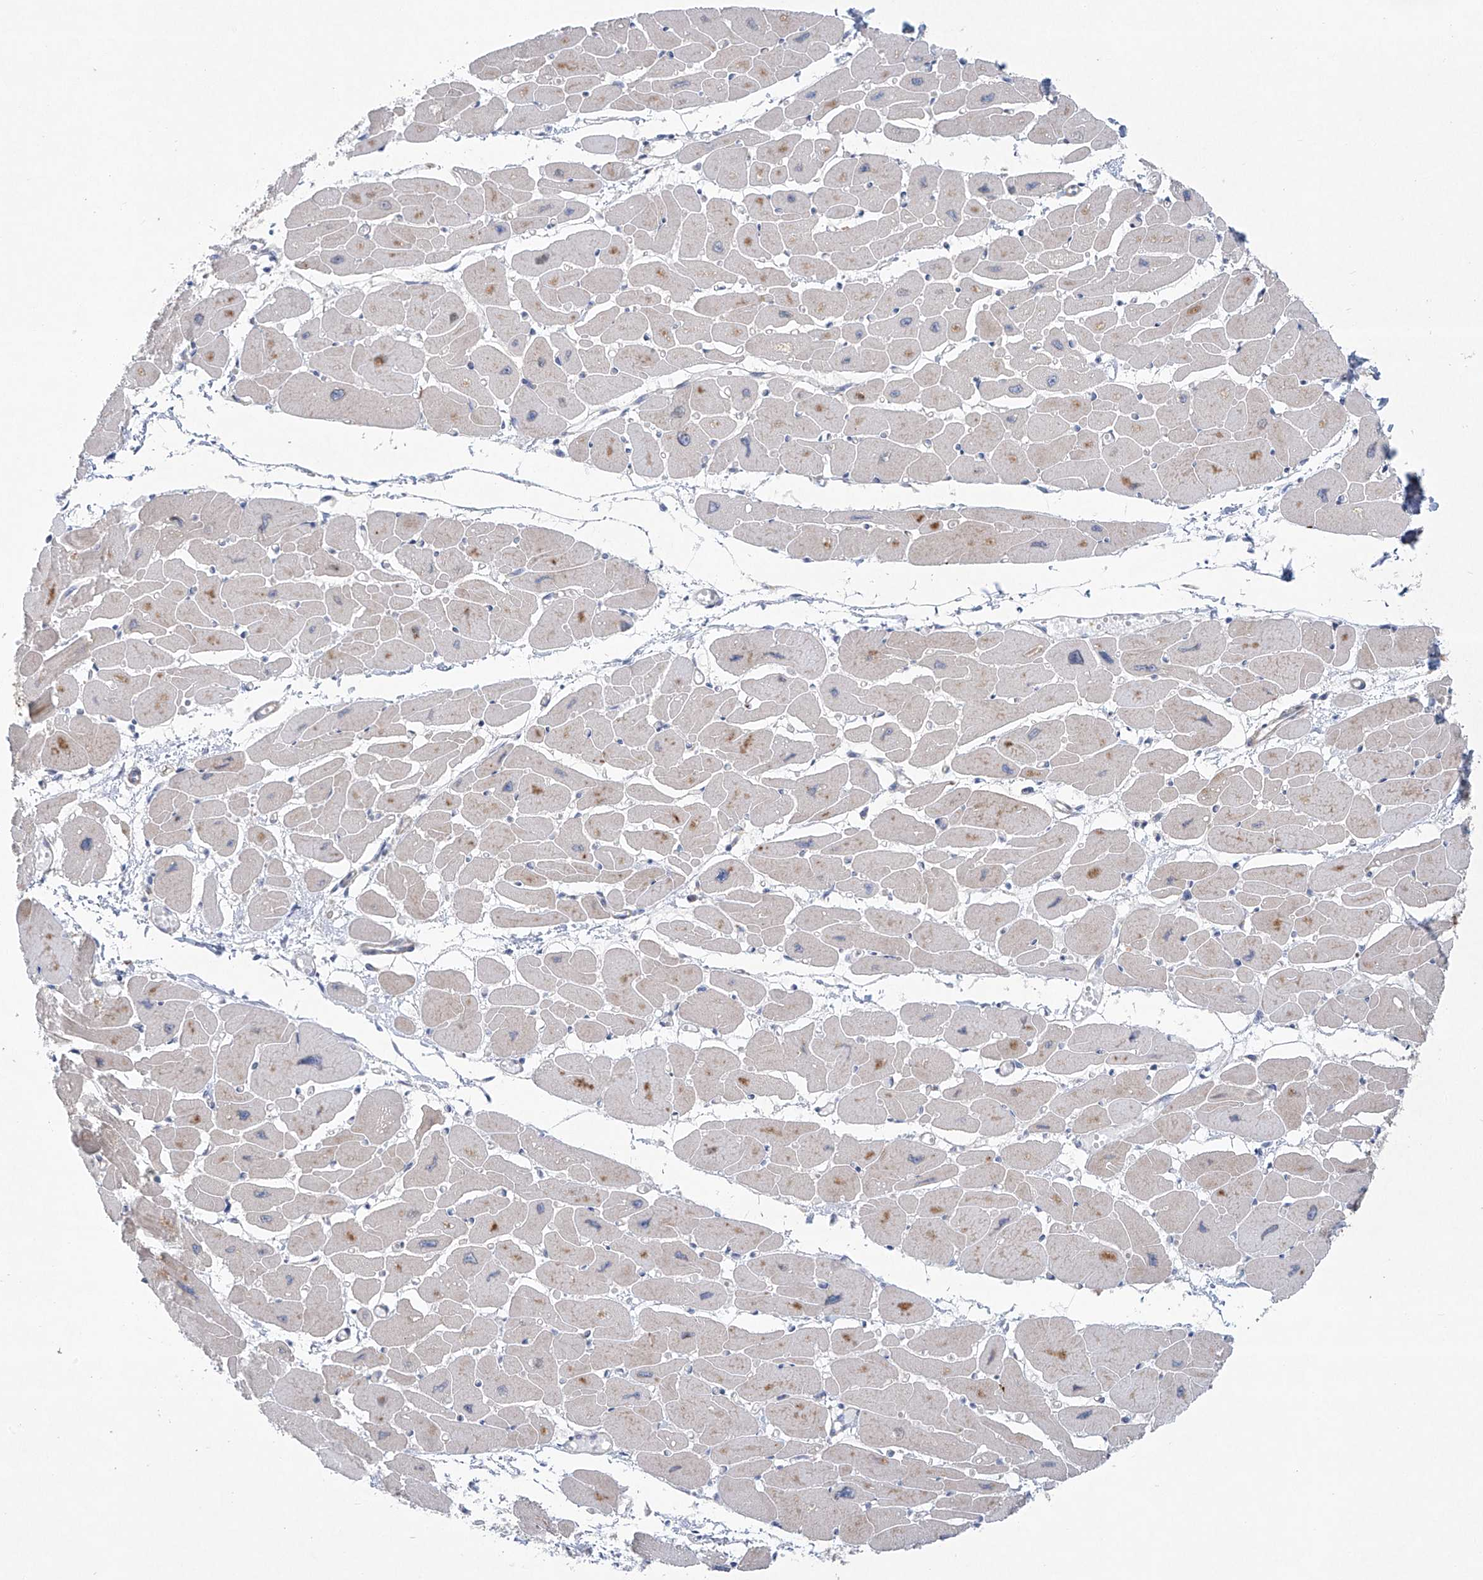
{"staining": {"intensity": "weak", "quantity": "25%-75%", "location": "cytoplasmic/membranous"}, "tissue": "heart muscle", "cell_type": "Cardiomyocytes", "image_type": "normal", "snomed": [{"axis": "morphology", "description": "Normal tissue, NOS"}, {"axis": "topography", "description": "Heart"}], "caption": "The micrograph shows a brown stain indicating the presence of a protein in the cytoplasmic/membranous of cardiomyocytes in heart muscle.", "gene": "KLC4", "patient": {"sex": "female", "age": 54}}